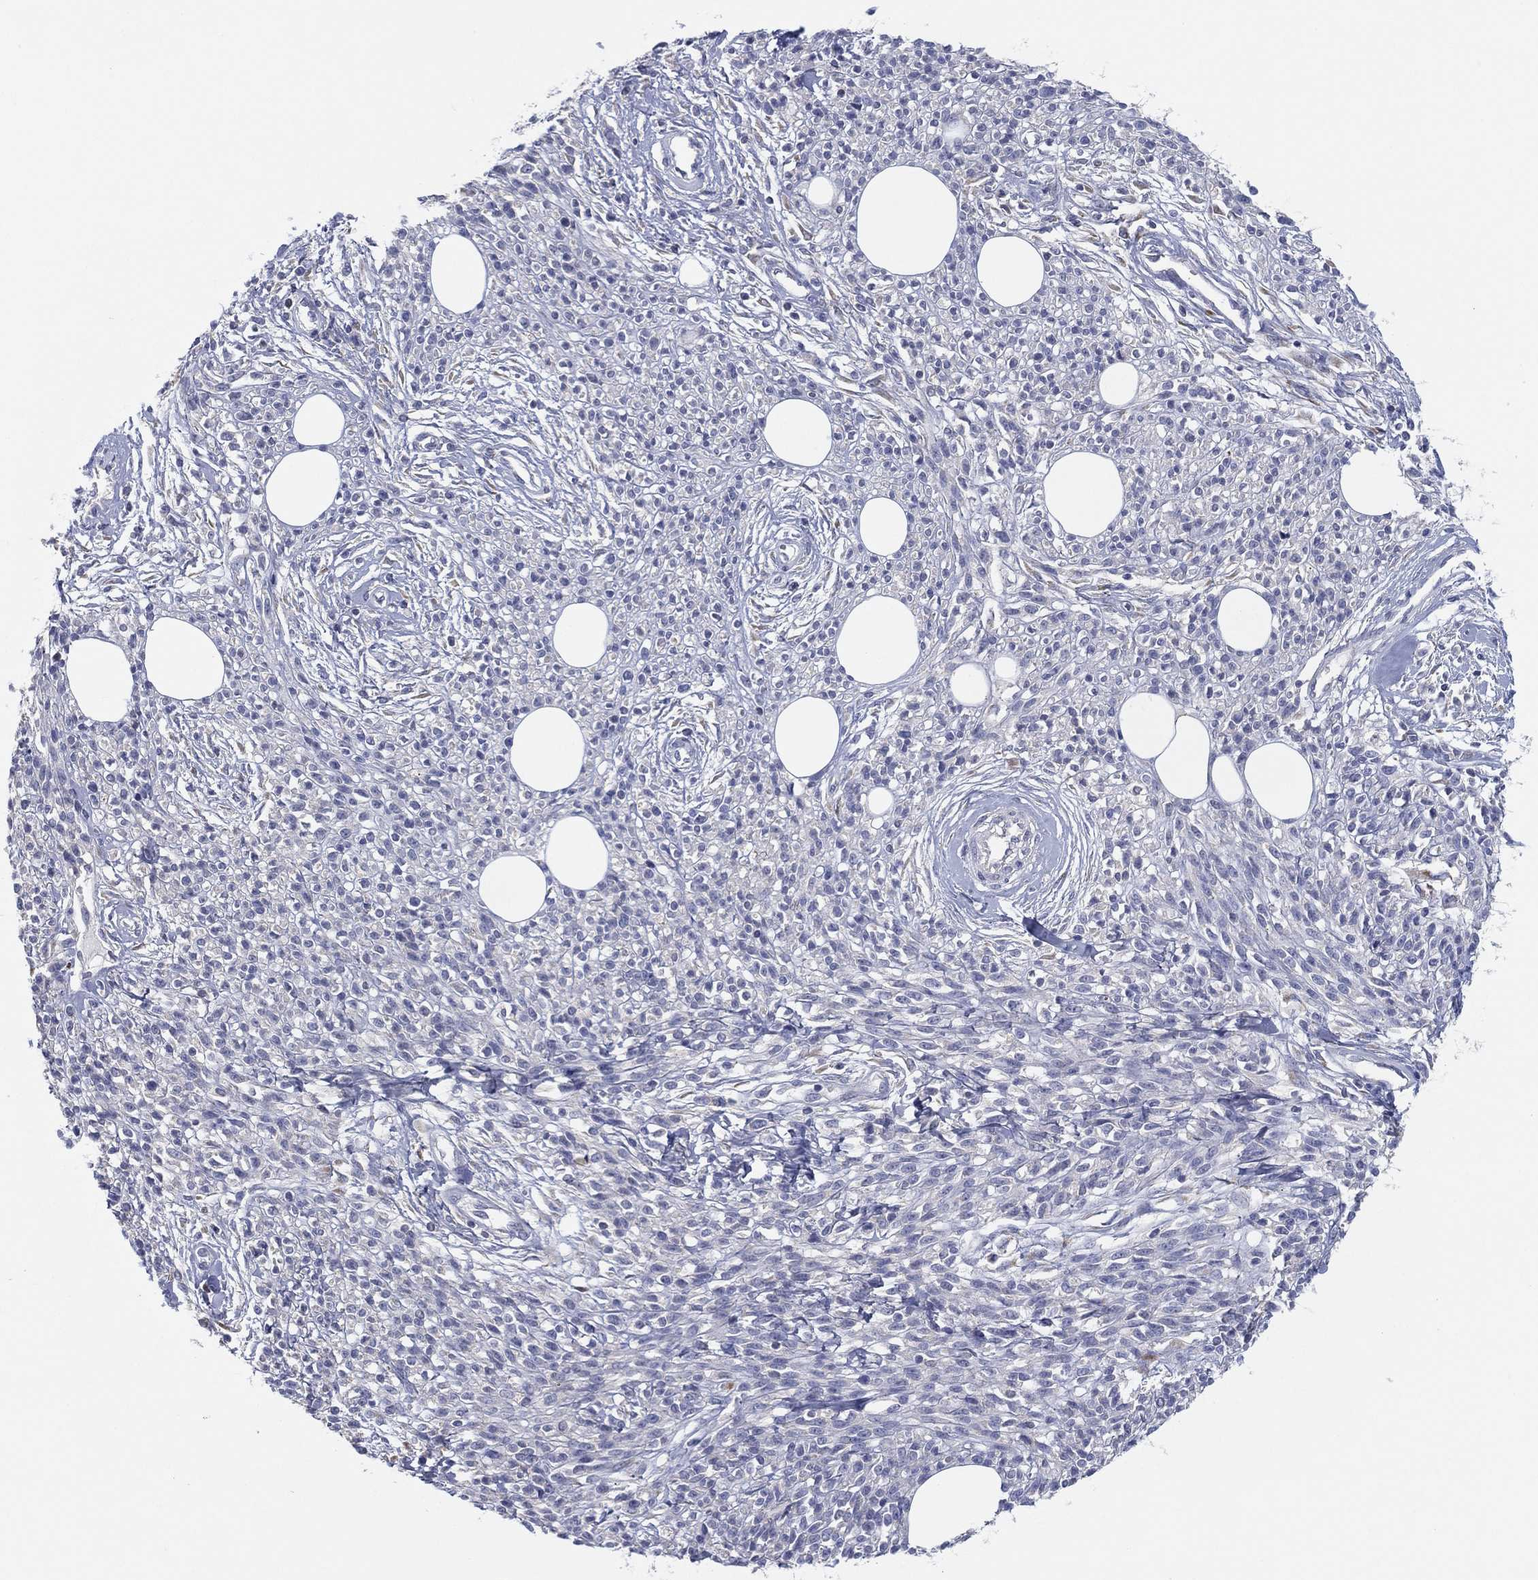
{"staining": {"intensity": "negative", "quantity": "none", "location": "none"}, "tissue": "melanoma", "cell_type": "Tumor cells", "image_type": "cancer", "snomed": [{"axis": "morphology", "description": "Malignant melanoma, NOS"}, {"axis": "topography", "description": "Skin"}, {"axis": "topography", "description": "Skin of trunk"}], "caption": "DAB (3,3'-diaminobenzidine) immunohistochemical staining of human melanoma reveals no significant staining in tumor cells. The staining is performed using DAB brown chromogen with nuclei counter-stained in using hematoxylin.", "gene": "TMEM40", "patient": {"sex": "male", "age": 74}}